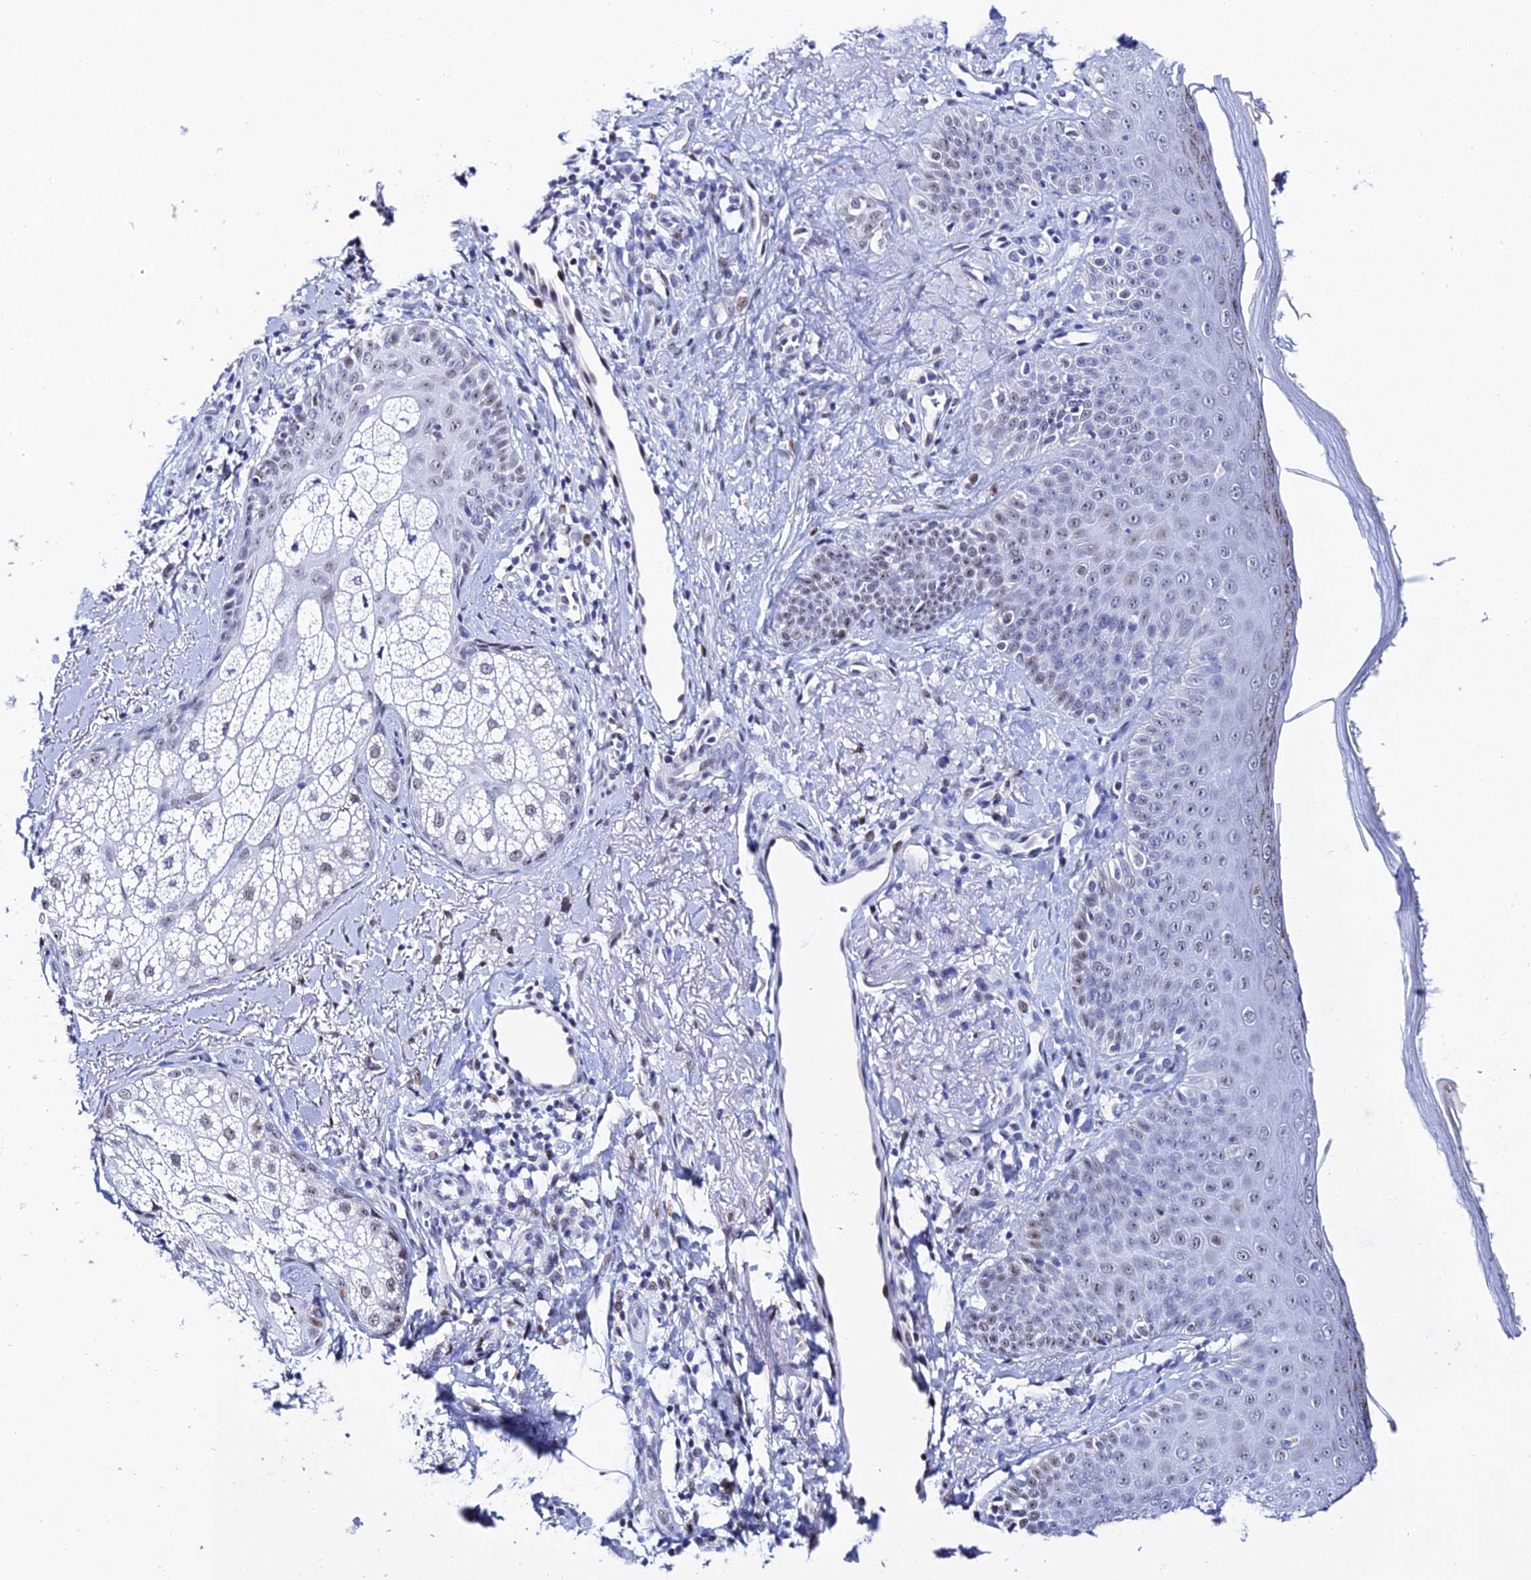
{"staining": {"intensity": "negative", "quantity": "none", "location": "none"}, "tissue": "skin", "cell_type": "Fibroblasts", "image_type": "normal", "snomed": [{"axis": "morphology", "description": "Normal tissue, NOS"}, {"axis": "topography", "description": "Skin"}], "caption": "The immunohistochemistry photomicrograph has no significant expression in fibroblasts of skin.", "gene": "POFUT2", "patient": {"sex": "male", "age": 57}}